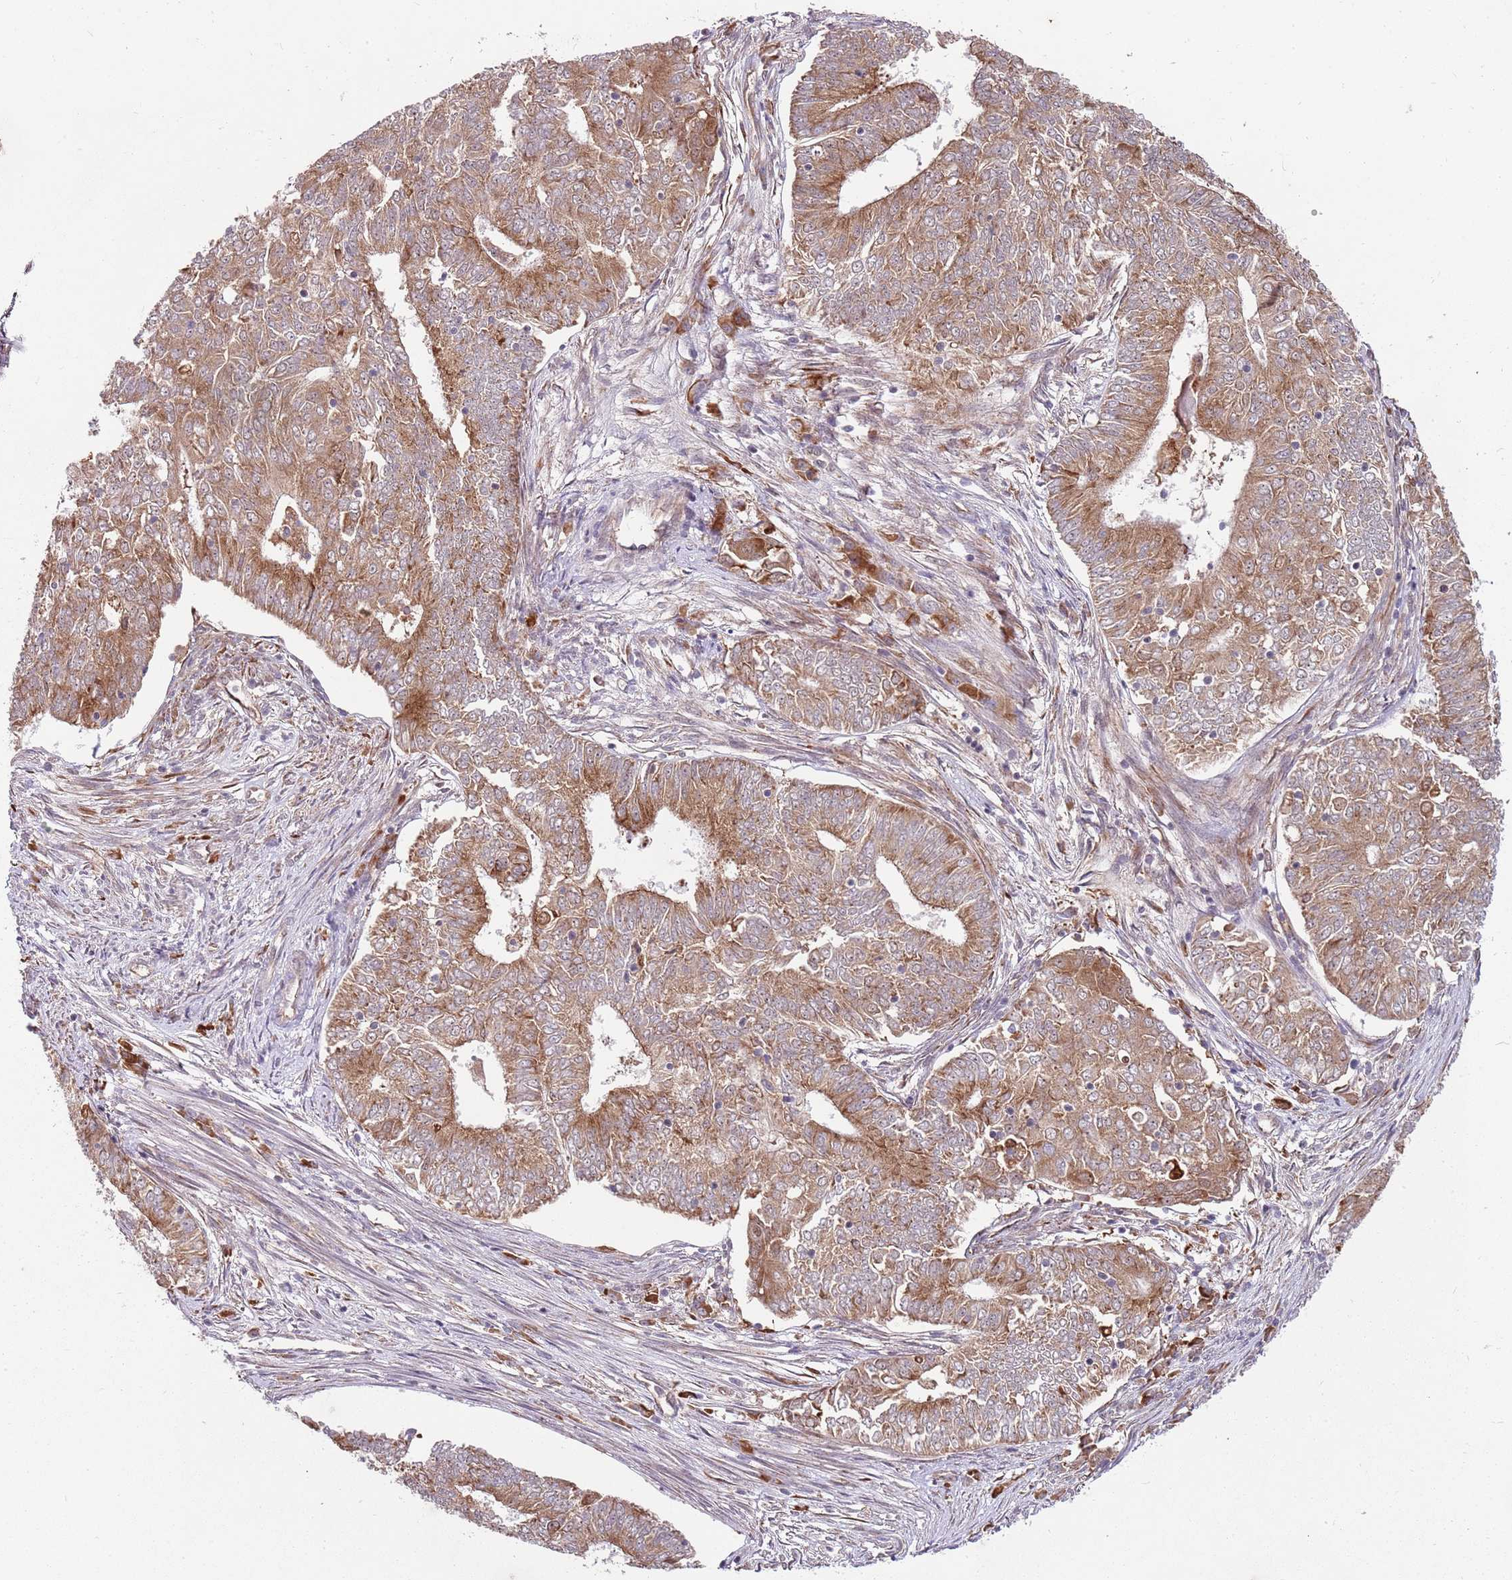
{"staining": {"intensity": "moderate", "quantity": ">75%", "location": "cytoplasmic/membranous"}, "tissue": "endometrial cancer", "cell_type": "Tumor cells", "image_type": "cancer", "snomed": [{"axis": "morphology", "description": "Adenocarcinoma, NOS"}, {"axis": "topography", "description": "Endometrium"}], "caption": "Tumor cells demonstrate medium levels of moderate cytoplasmic/membranous positivity in about >75% of cells in human endometrial cancer.", "gene": "FBXL22", "patient": {"sex": "female", "age": 62}}